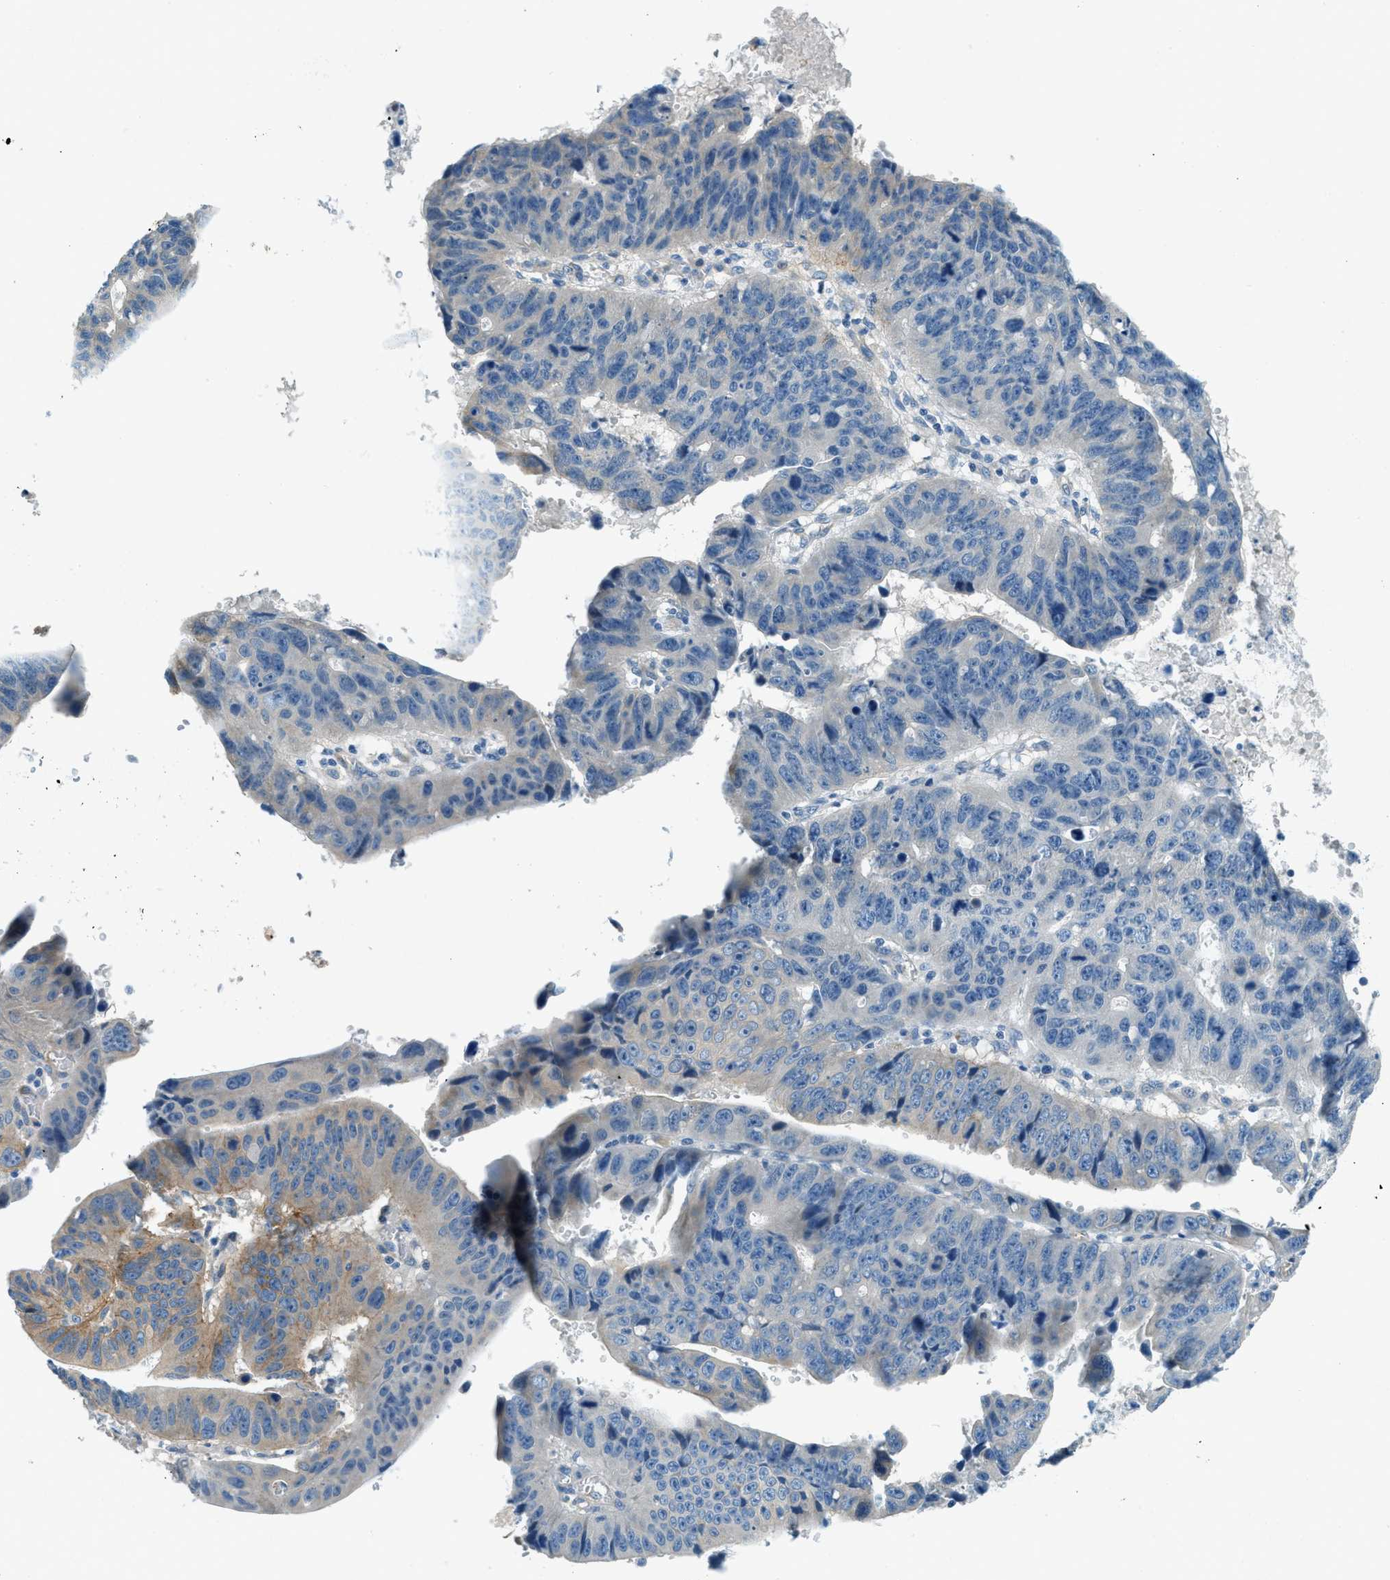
{"staining": {"intensity": "weak", "quantity": "<25%", "location": "cytoplasmic/membranous"}, "tissue": "stomach cancer", "cell_type": "Tumor cells", "image_type": "cancer", "snomed": [{"axis": "morphology", "description": "Adenocarcinoma, NOS"}, {"axis": "topography", "description": "Stomach"}], "caption": "Immunohistochemical staining of stomach cancer exhibits no significant positivity in tumor cells.", "gene": "ZNF367", "patient": {"sex": "male", "age": 59}}